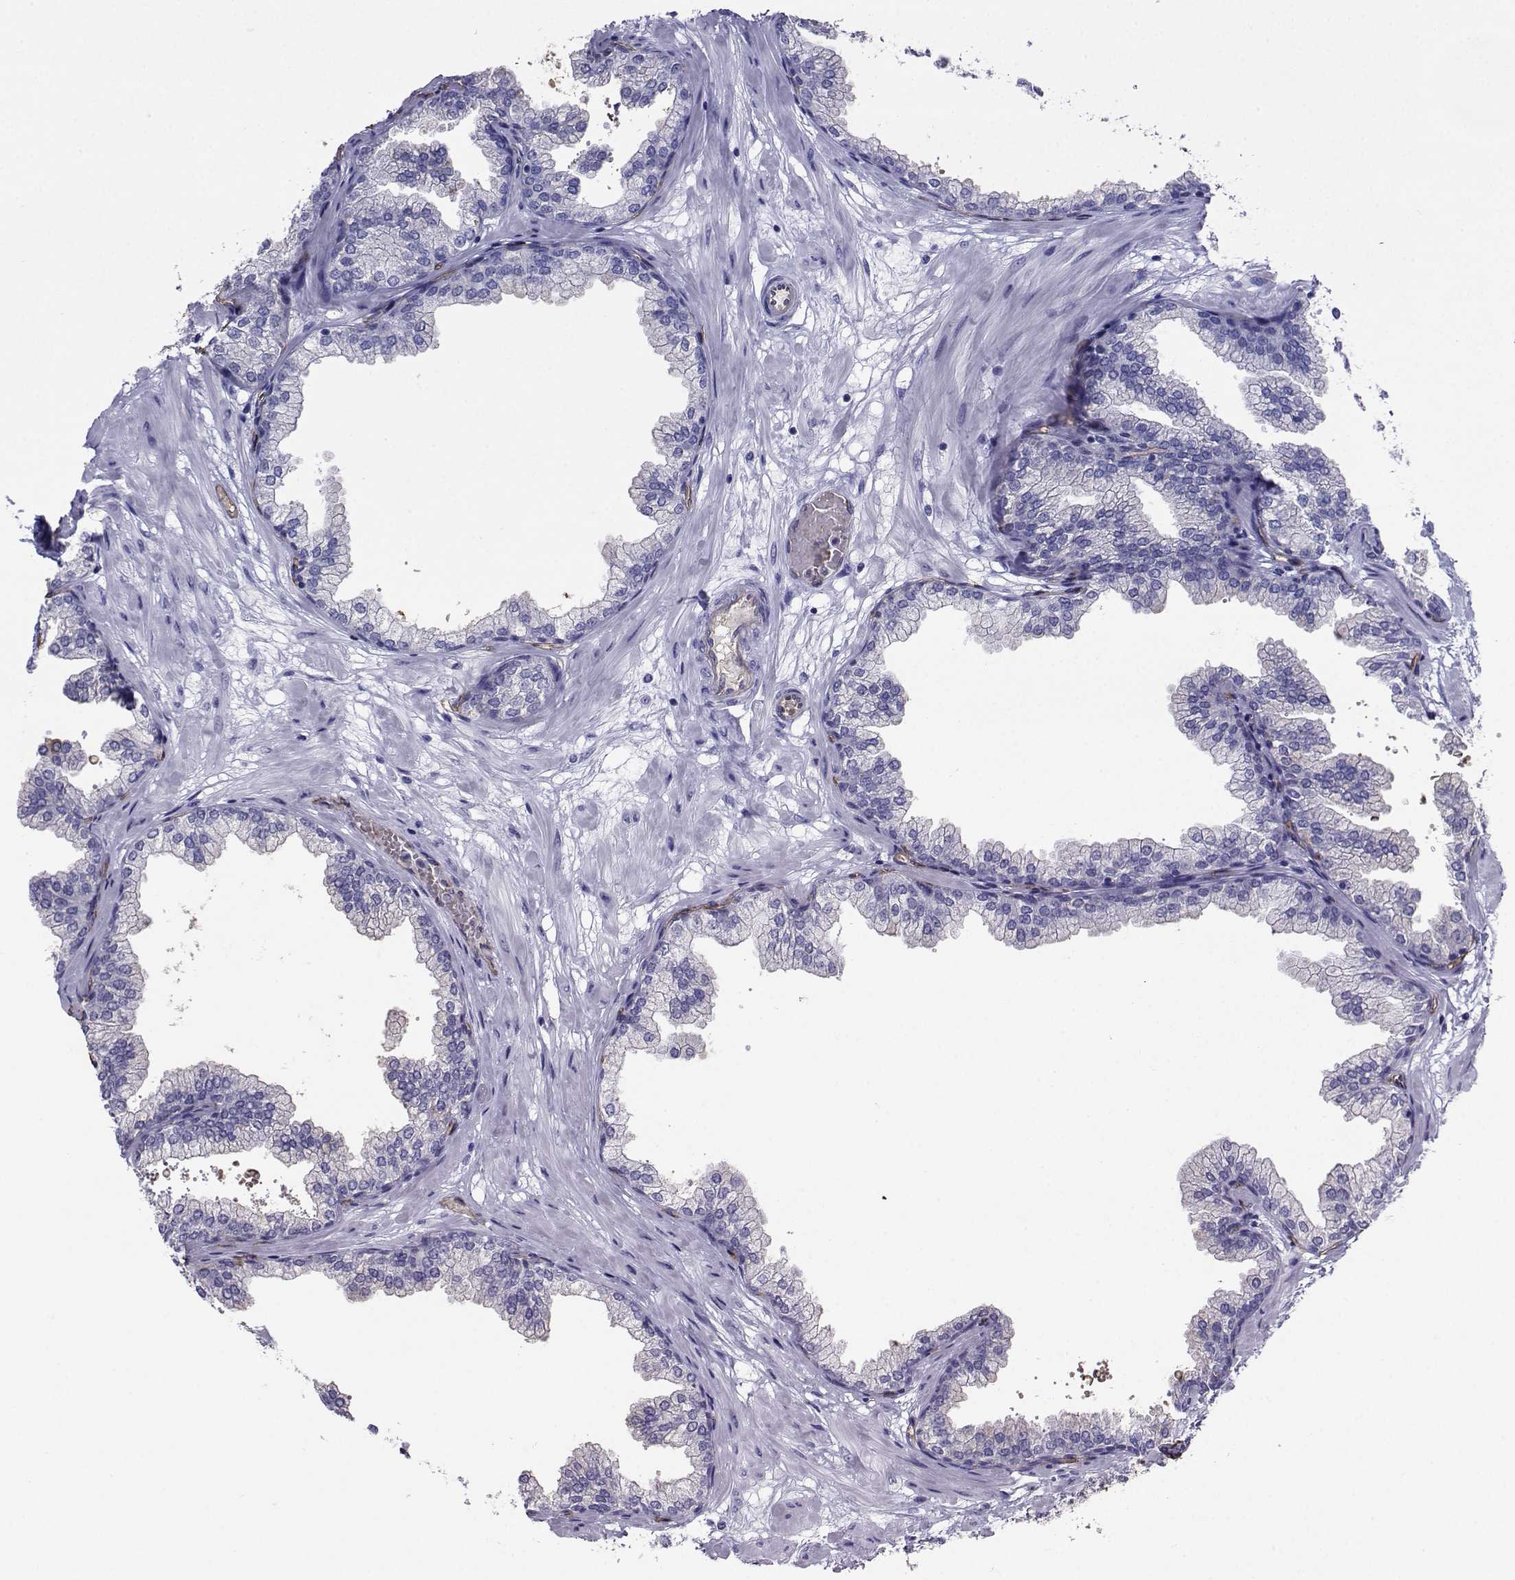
{"staining": {"intensity": "negative", "quantity": "none", "location": "none"}, "tissue": "prostate", "cell_type": "Glandular cells", "image_type": "normal", "snomed": [{"axis": "morphology", "description": "Normal tissue, NOS"}, {"axis": "topography", "description": "Prostate"}], "caption": "This is a micrograph of IHC staining of benign prostate, which shows no staining in glandular cells.", "gene": "CLUL1", "patient": {"sex": "male", "age": 37}}